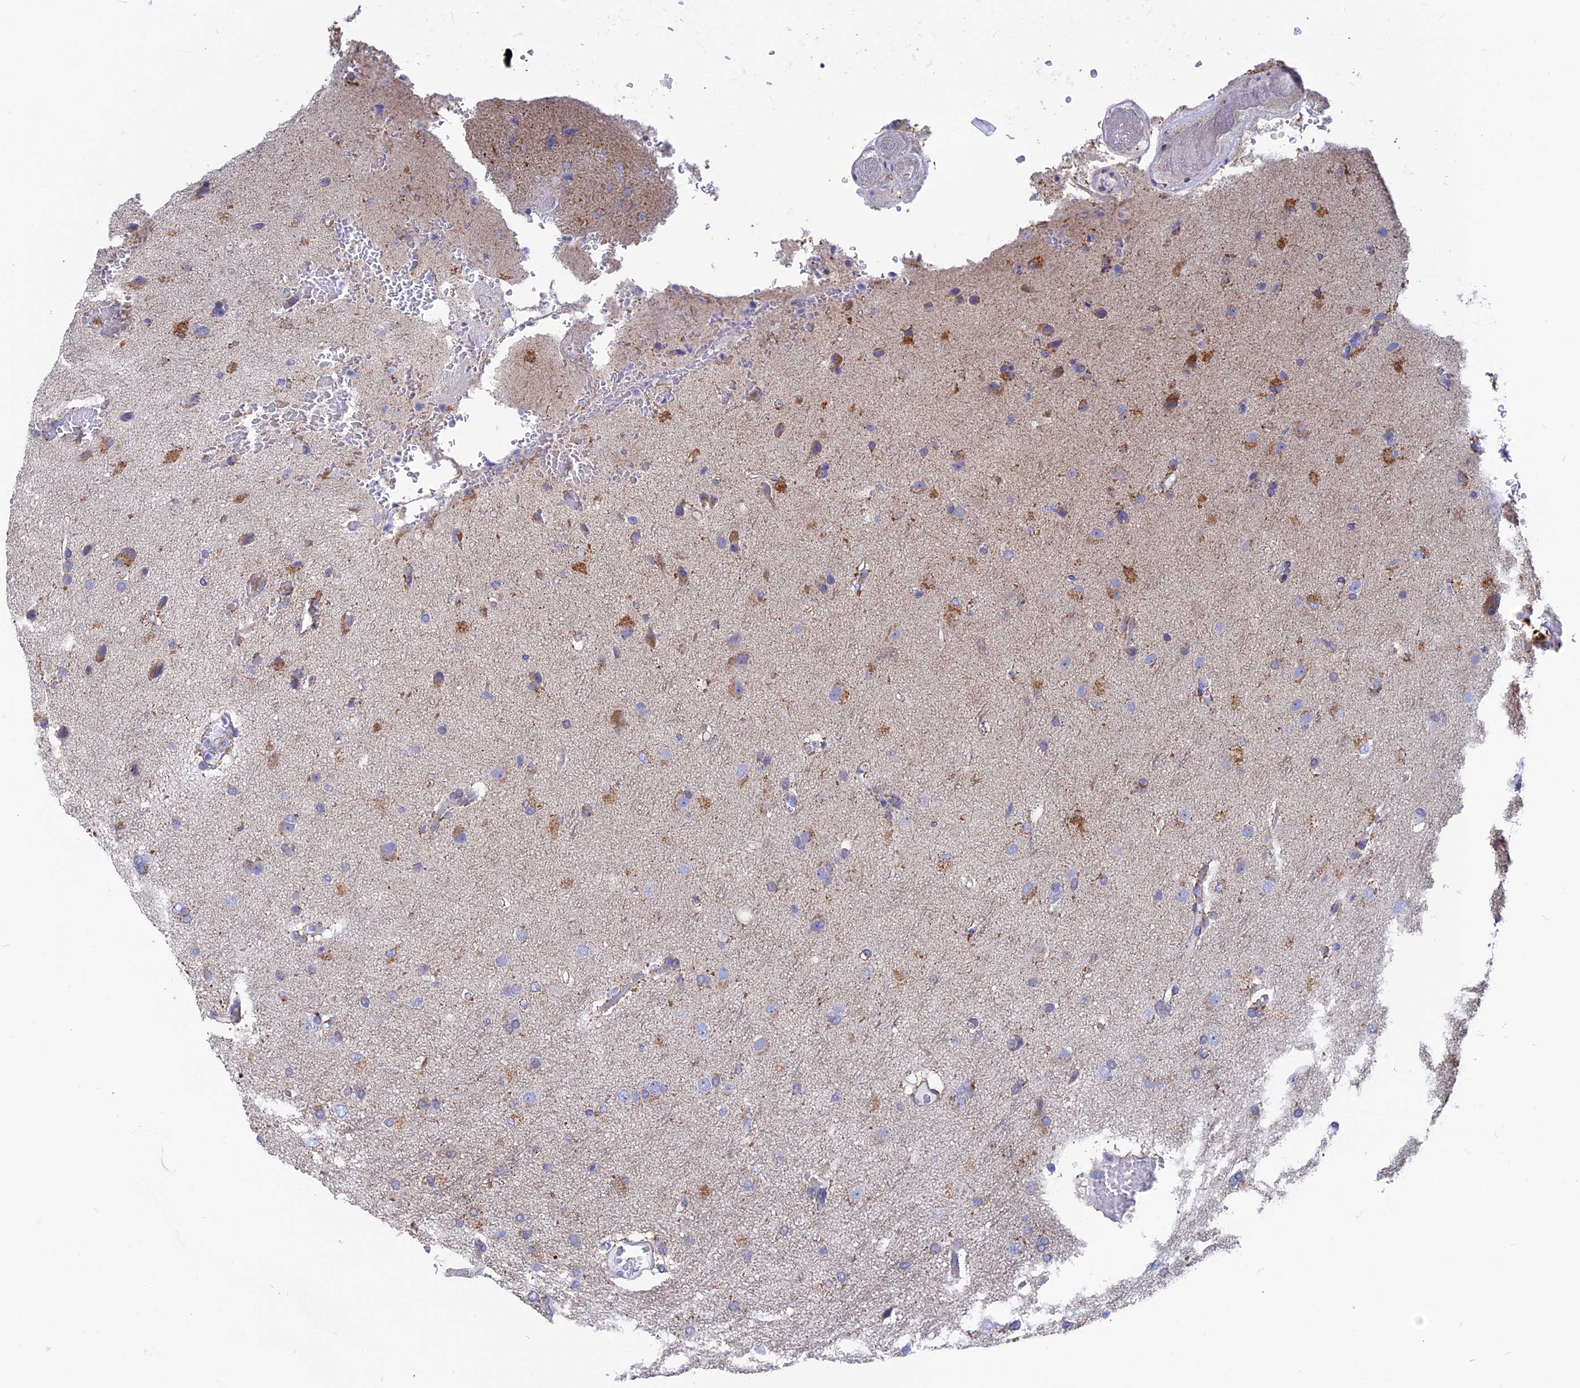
{"staining": {"intensity": "moderate", "quantity": "<25%", "location": "cytoplasmic/membranous"}, "tissue": "glioma", "cell_type": "Tumor cells", "image_type": "cancer", "snomed": [{"axis": "morphology", "description": "Glioma, malignant, High grade"}, {"axis": "topography", "description": "Brain"}], "caption": "An image showing moderate cytoplasmic/membranous expression in approximately <25% of tumor cells in high-grade glioma (malignant), as visualized by brown immunohistochemical staining.", "gene": "AK4", "patient": {"sex": "female", "age": 74}}